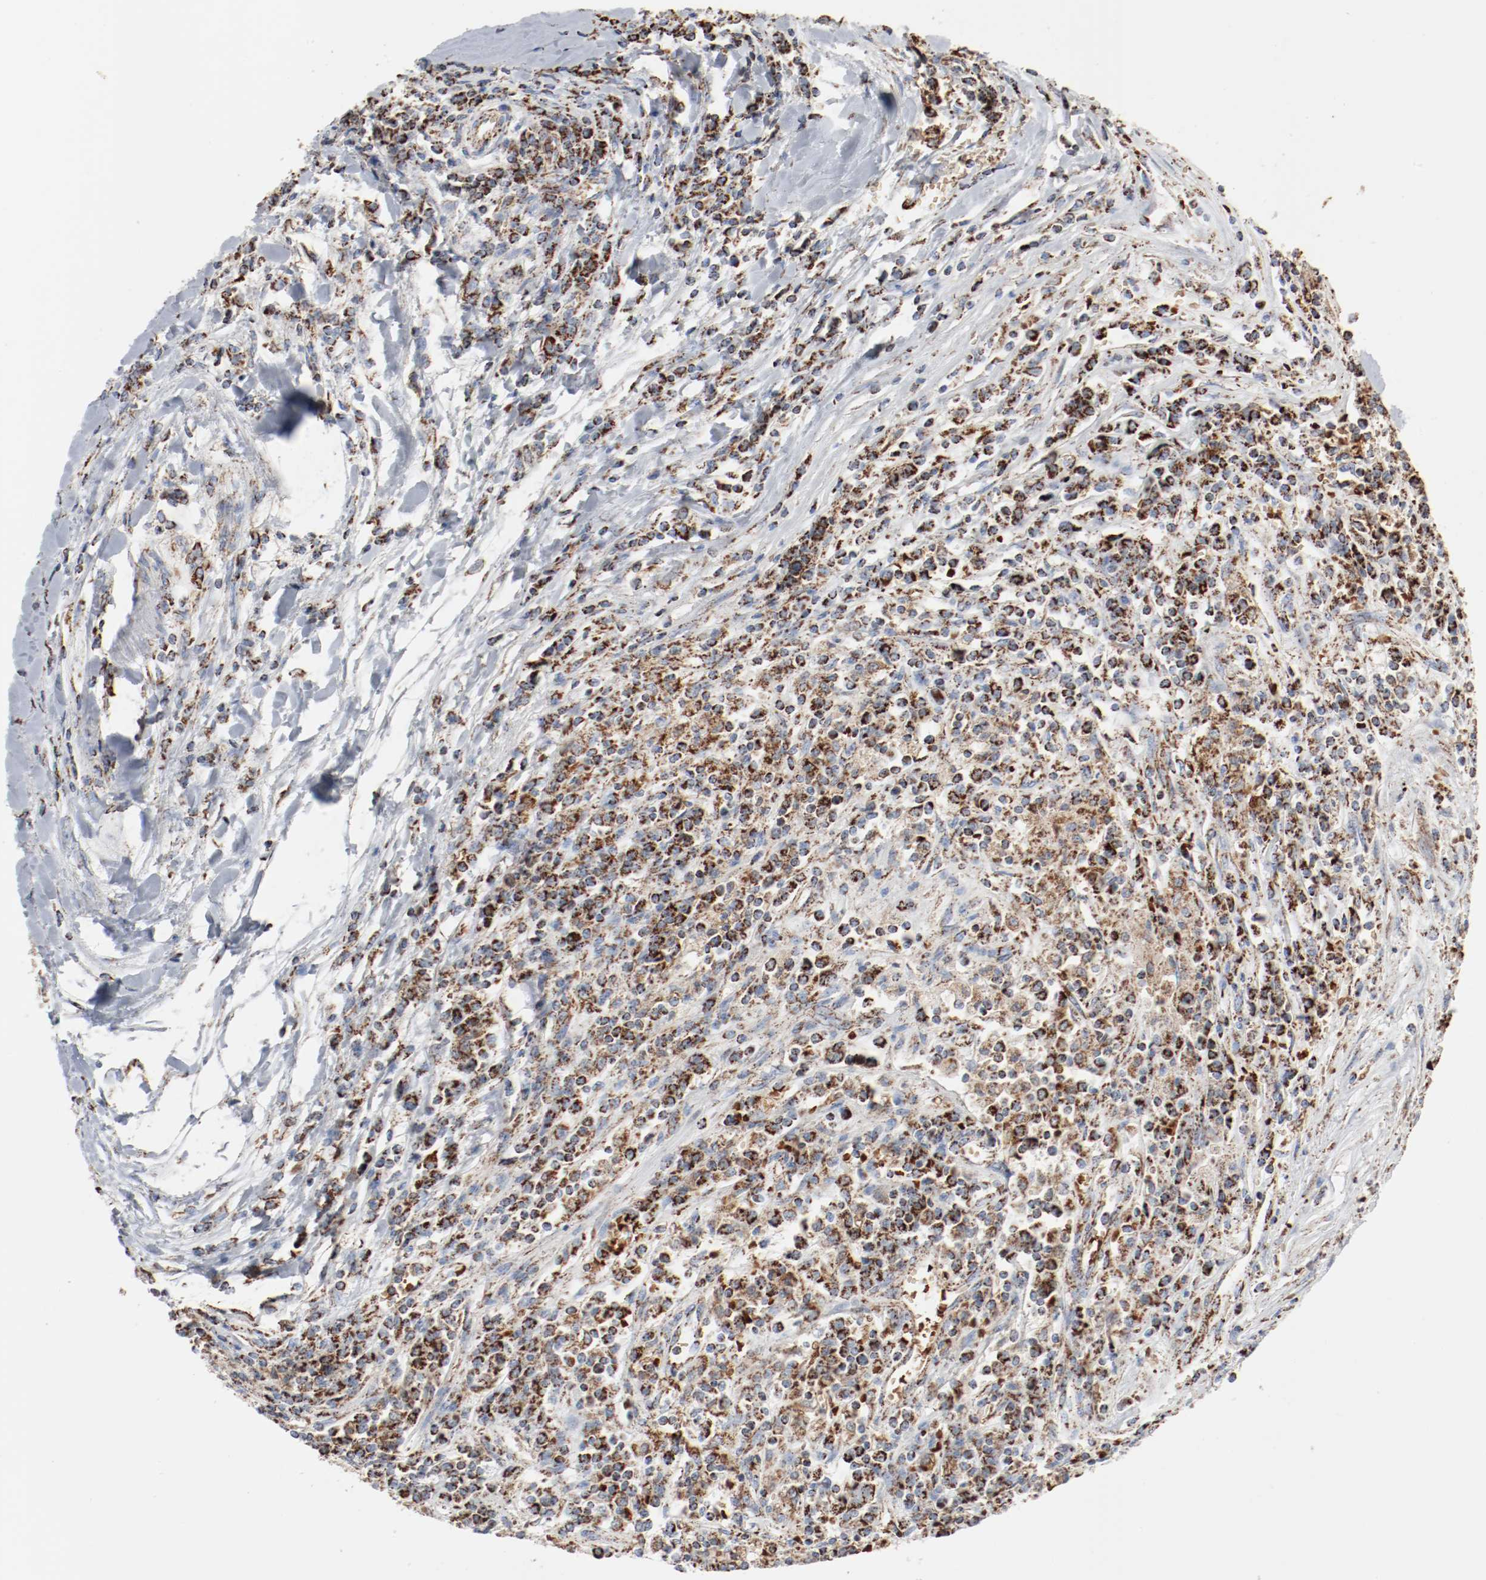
{"staining": {"intensity": "strong", "quantity": ">75%", "location": "cytoplasmic/membranous"}, "tissue": "renal cancer", "cell_type": "Tumor cells", "image_type": "cancer", "snomed": [{"axis": "morphology", "description": "Normal tissue, NOS"}, {"axis": "morphology", "description": "Adenocarcinoma, NOS"}, {"axis": "topography", "description": "Kidney"}], "caption": "DAB immunohistochemical staining of renal cancer displays strong cytoplasmic/membranous protein expression in approximately >75% of tumor cells.", "gene": "NDUFB8", "patient": {"sex": "male", "age": 71}}